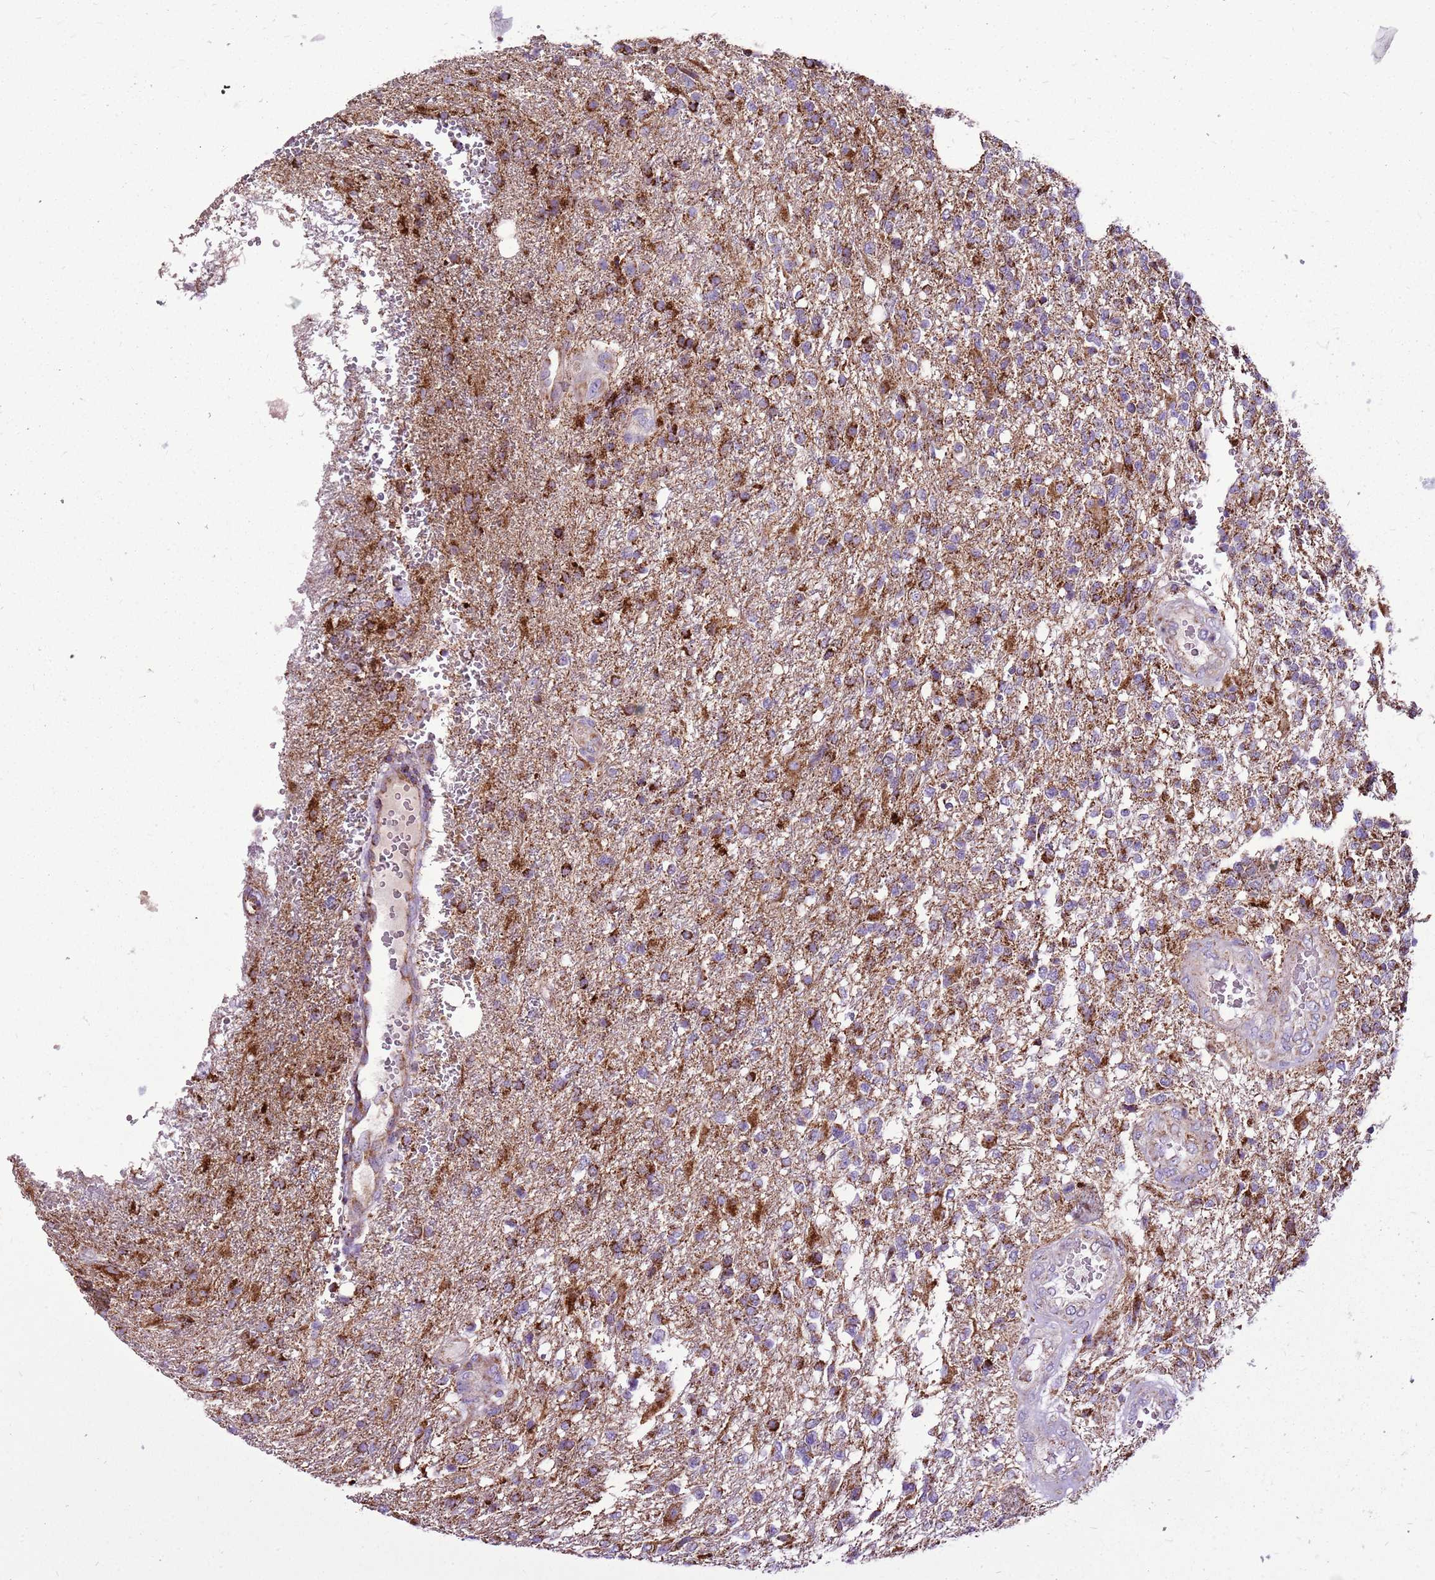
{"staining": {"intensity": "moderate", "quantity": ">75%", "location": "cytoplasmic/membranous"}, "tissue": "glioma", "cell_type": "Tumor cells", "image_type": "cancer", "snomed": [{"axis": "morphology", "description": "Glioma, malignant, High grade"}, {"axis": "topography", "description": "Brain"}], "caption": "A brown stain labels moderate cytoplasmic/membranous staining of a protein in human malignant high-grade glioma tumor cells.", "gene": "GCDH", "patient": {"sex": "male", "age": 56}}